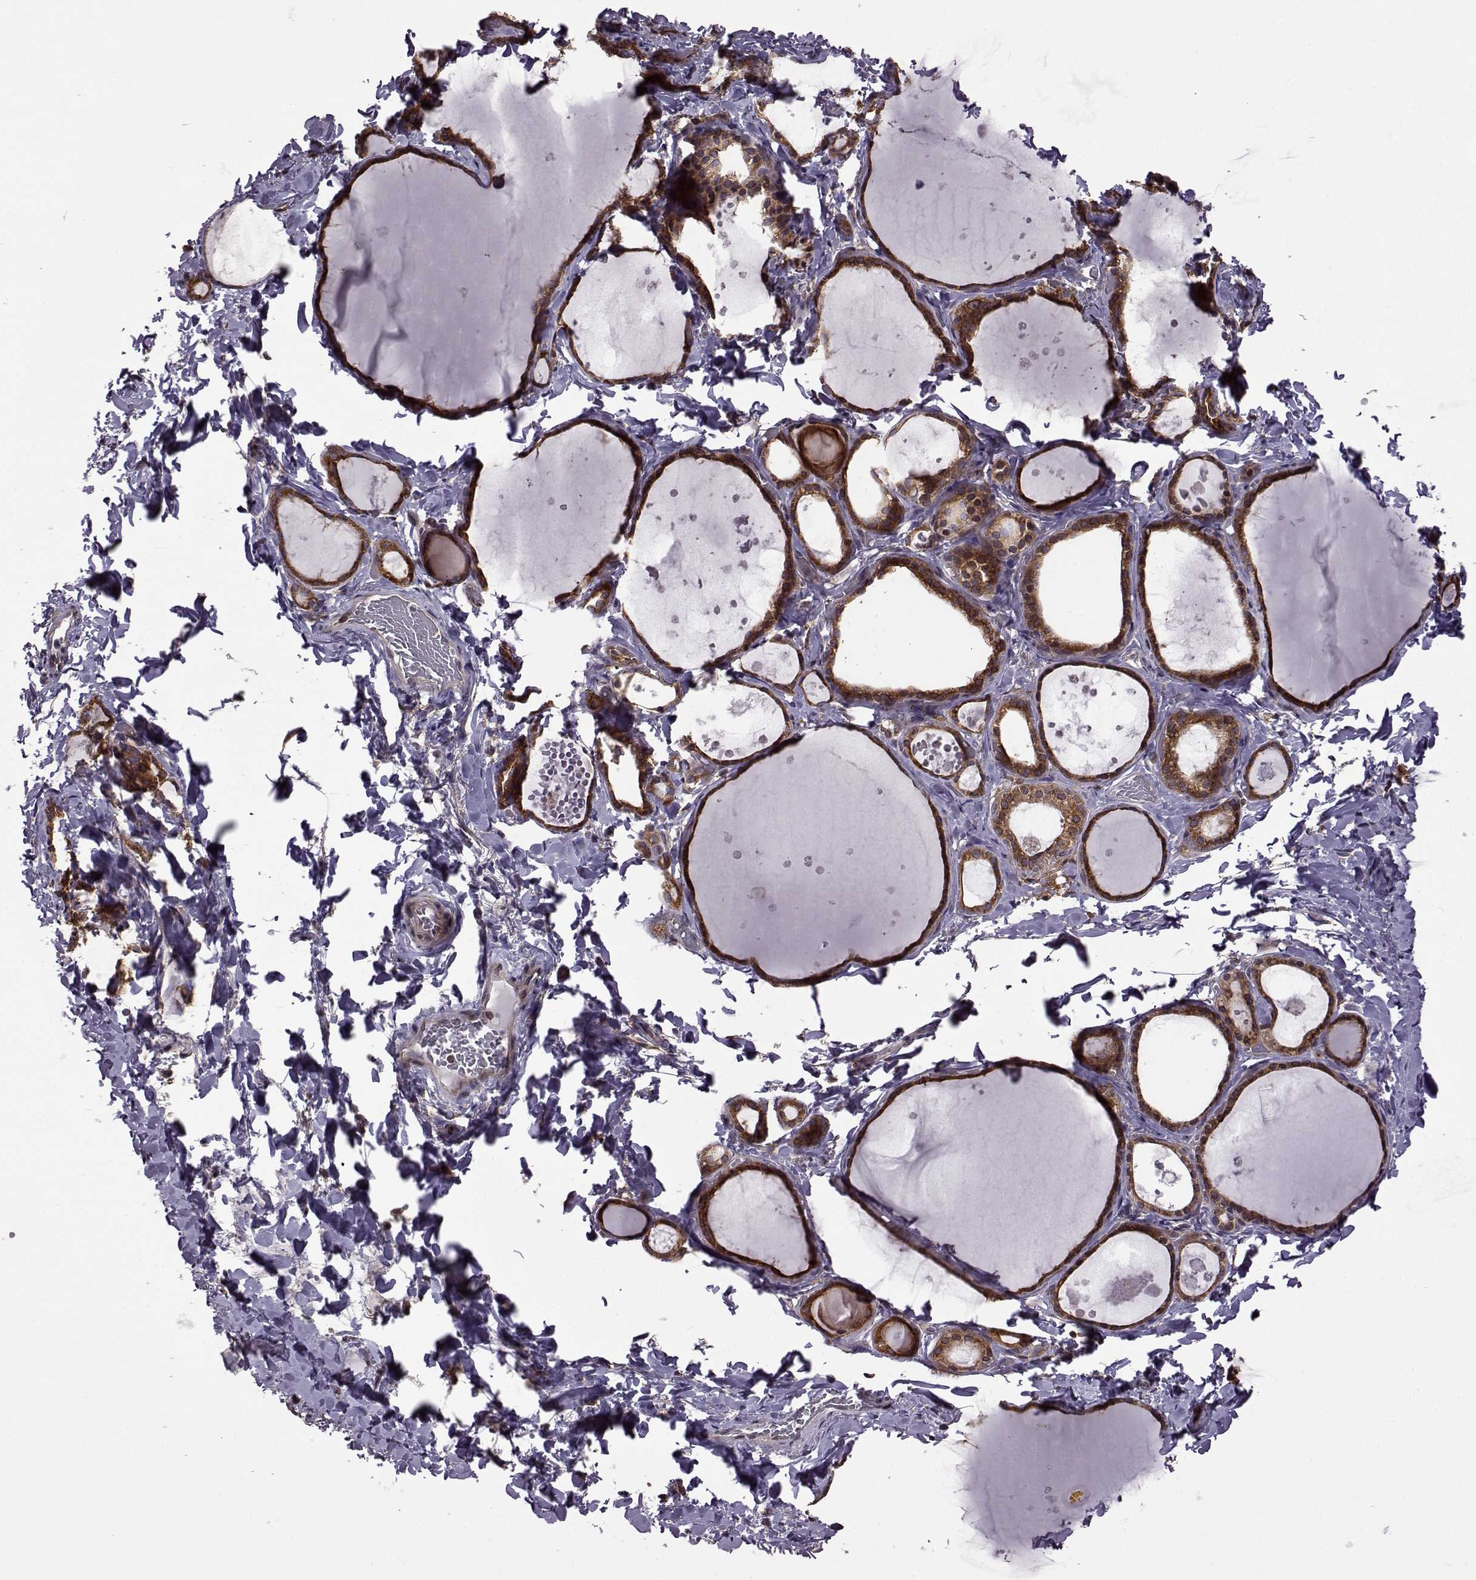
{"staining": {"intensity": "strong", "quantity": ">75%", "location": "cytoplasmic/membranous"}, "tissue": "thyroid gland", "cell_type": "Glandular cells", "image_type": "normal", "snomed": [{"axis": "morphology", "description": "Normal tissue, NOS"}, {"axis": "topography", "description": "Thyroid gland"}], "caption": "This micrograph shows benign thyroid gland stained with immunohistochemistry to label a protein in brown. The cytoplasmic/membranous of glandular cells show strong positivity for the protein. Nuclei are counter-stained blue.", "gene": "URI1", "patient": {"sex": "female", "age": 56}}